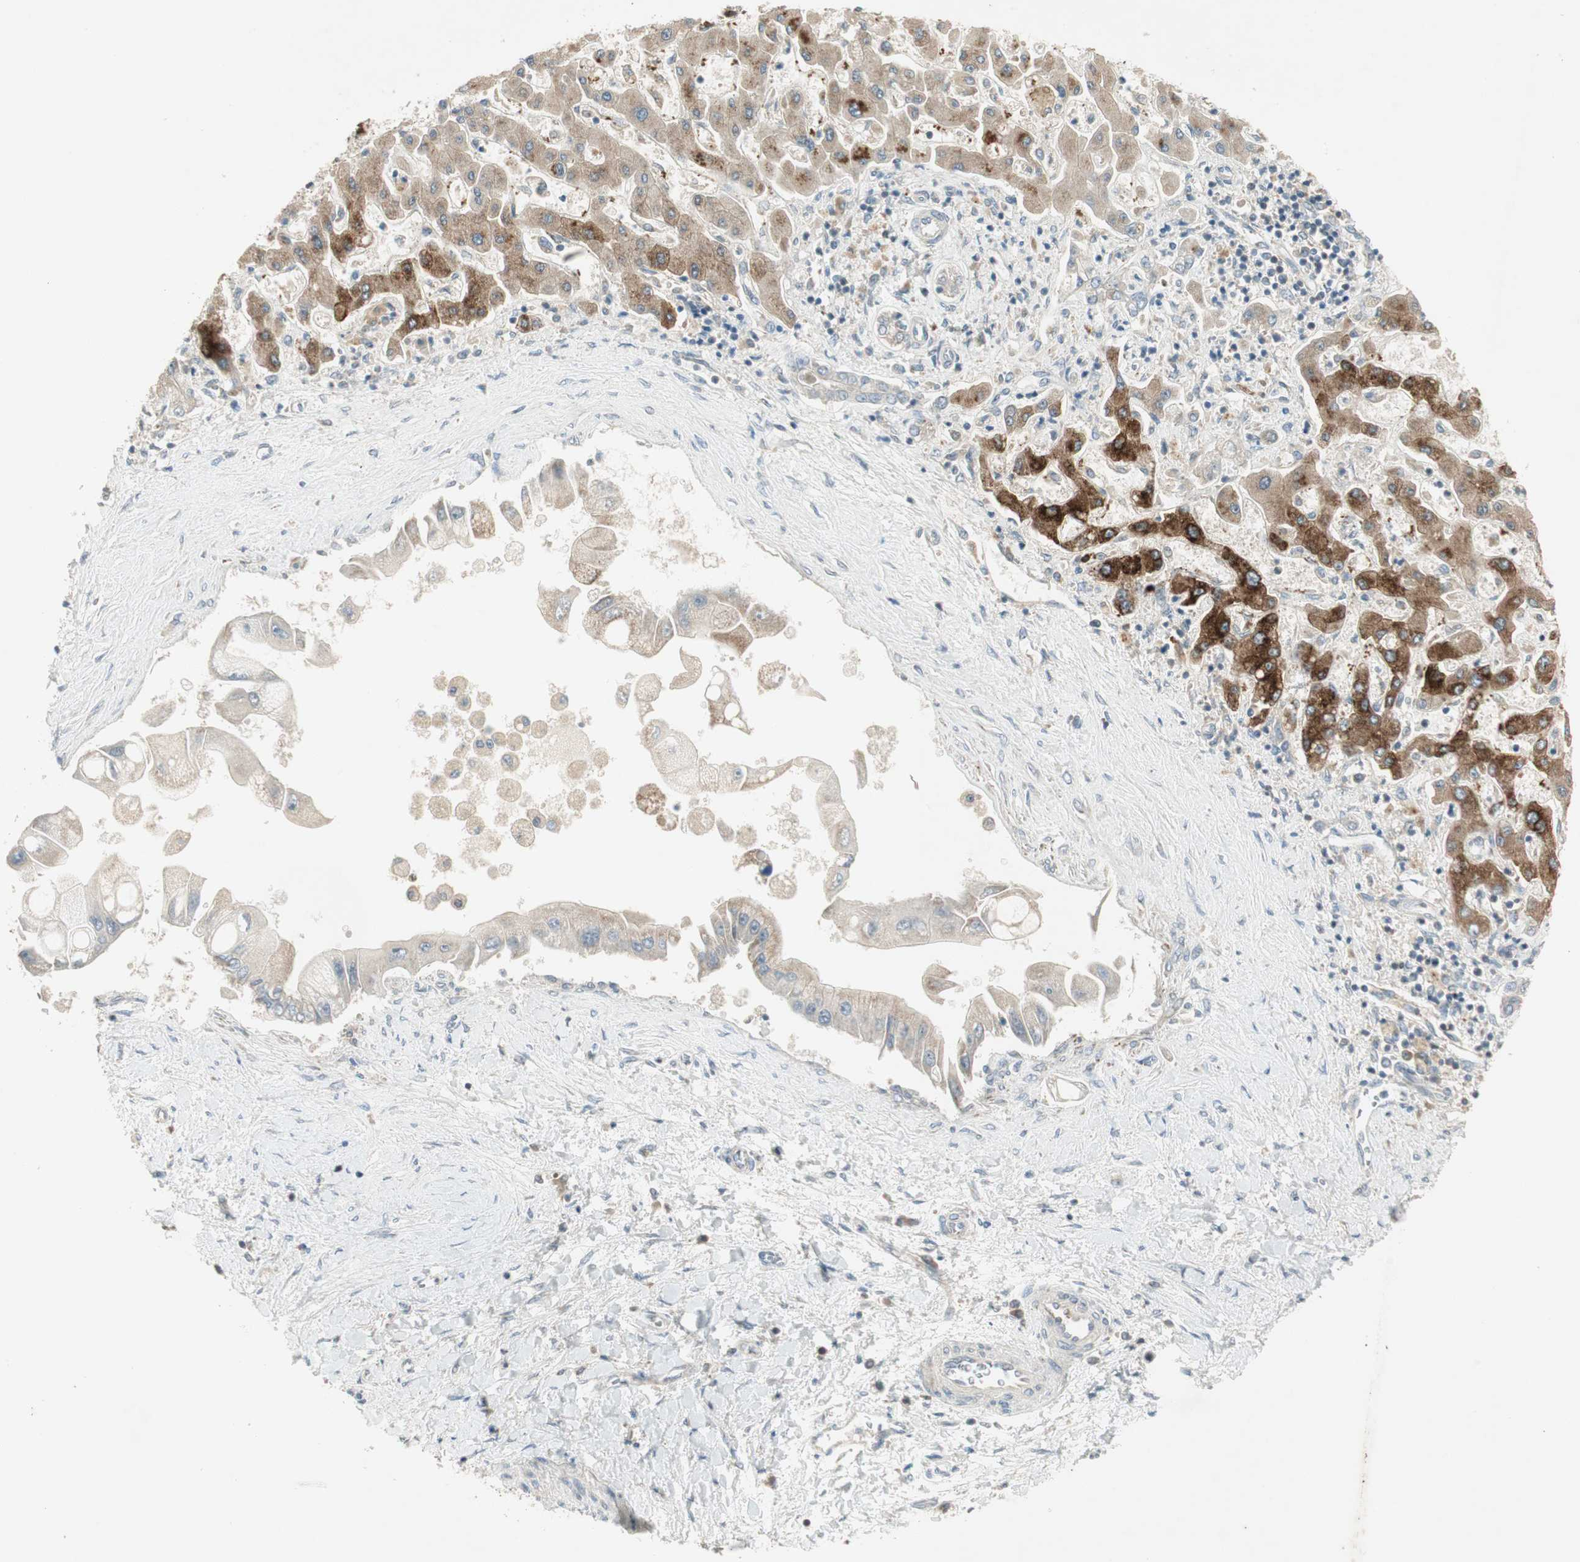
{"staining": {"intensity": "weak", "quantity": "25%-75%", "location": "cytoplasmic/membranous"}, "tissue": "liver cancer", "cell_type": "Tumor cells", "image_type": "cancer", "snomed": [{"axis": "morphology", "description": "Cholangiocarcinoma"}, {"axis": "topography", "description": "Liver"}], "caption": "A brown stain labels weak cytoplasmic/membranous expression of a protein in cholangiocarcinoma (liver) tumor cells.", "gene": "USP2", "patient": {"sex": "male", "age": 50}}